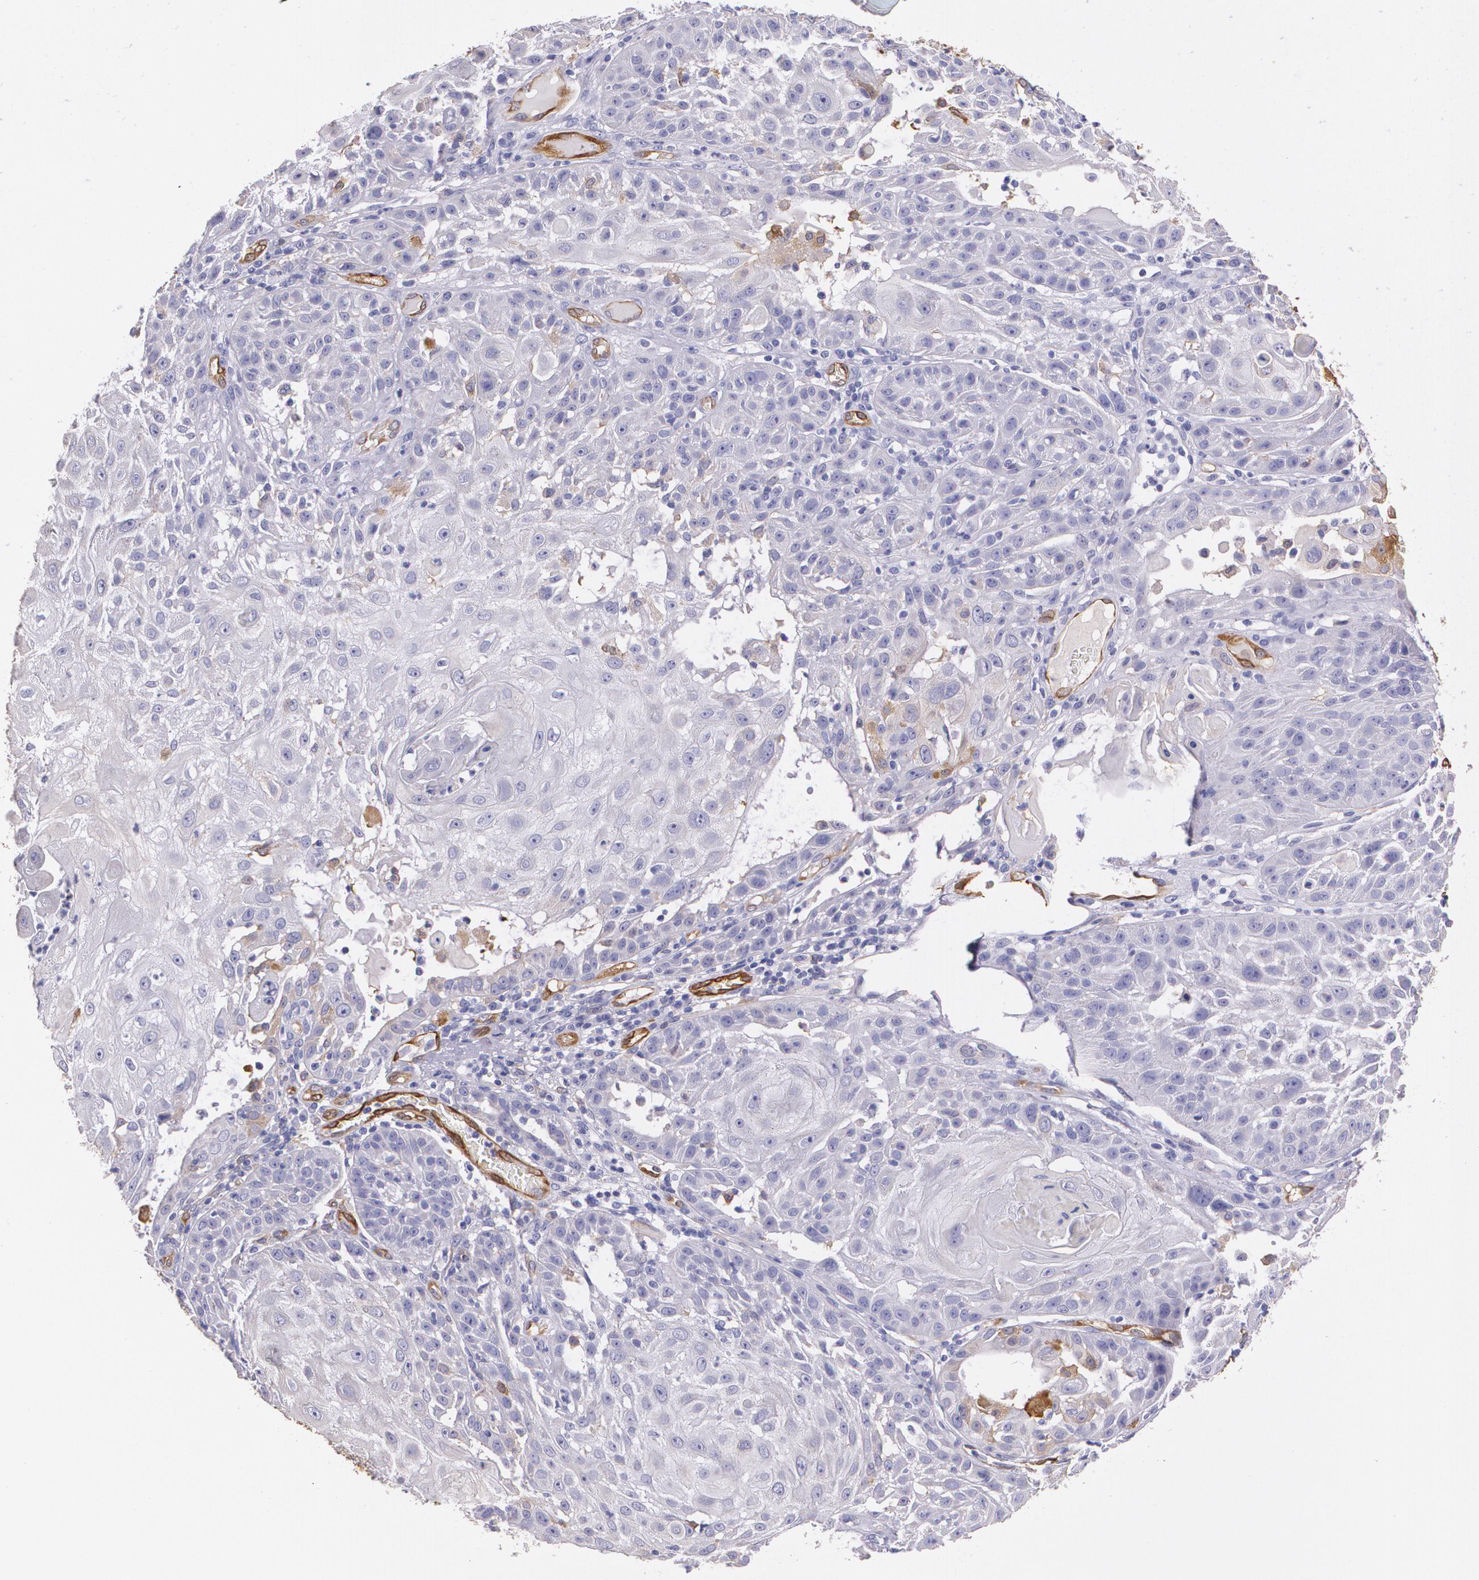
{"staining": {"intensity": "negative", "quantity": "none", "location": "none"}, "tissue": "skin cancer", "cell_type": "Tumor cells", "image_type": "cancer", "snomed": [{"axis": "morphology", "description": "Squamous cell carcinoma, NOS"}, {"axis": "topography", "description": "Skin"}], "caption": "This is an IHC micrograph of squamous cell carcinoma (skin). There is no positivity in tumor cells.", "gene": "MMP2", "patient": {"sex": "female", "age": 89}}